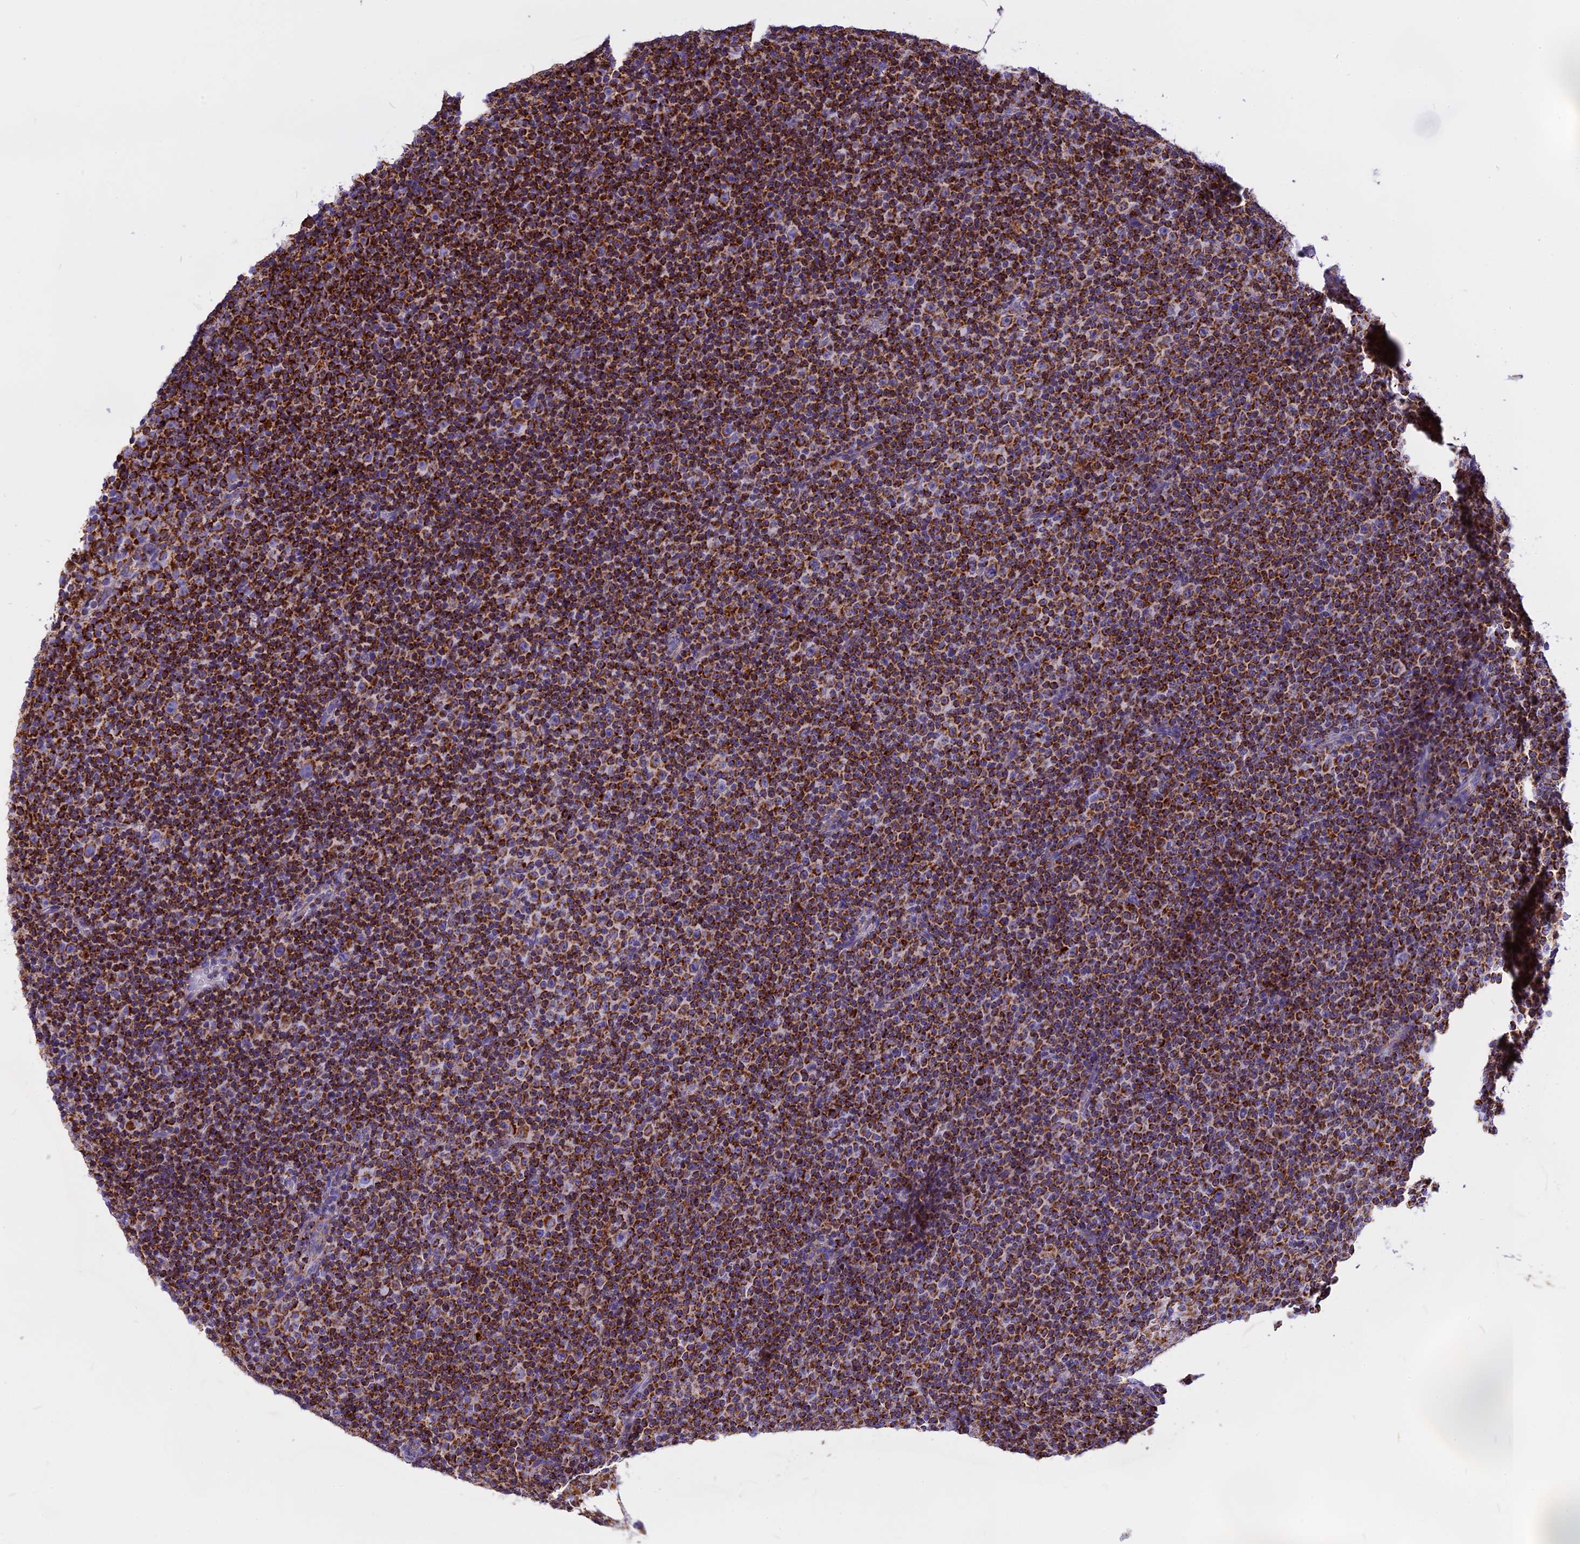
{"staining": {"intensity": "strong", "quantity": ">75%", "location": "cytoplasmic/membranous"}, "tissue": "lymphoma", "cell_type": "Tumor cells", "image_type": "cancer", "snomed": [{"axis": "morphology", "description": "Malignant lymphoma, non-Hodgkin's type, Low grade"}, {"axis": "topography", "description": "Lymph node"}], "caption": "Immunohistochemistry (IHC) of human low-grade malignant lymphoma, non-Hodgkin's type displays high levels of strong cytoplasmic/membranous positivity in approximately >75% of tumor cells. Using DAB (brown) and hematoxylin (blue) stains, captured at high magnification using brightfield microscopy.", "gene": "VDAC2", "patient": {"sex": "female", "age": 67}}